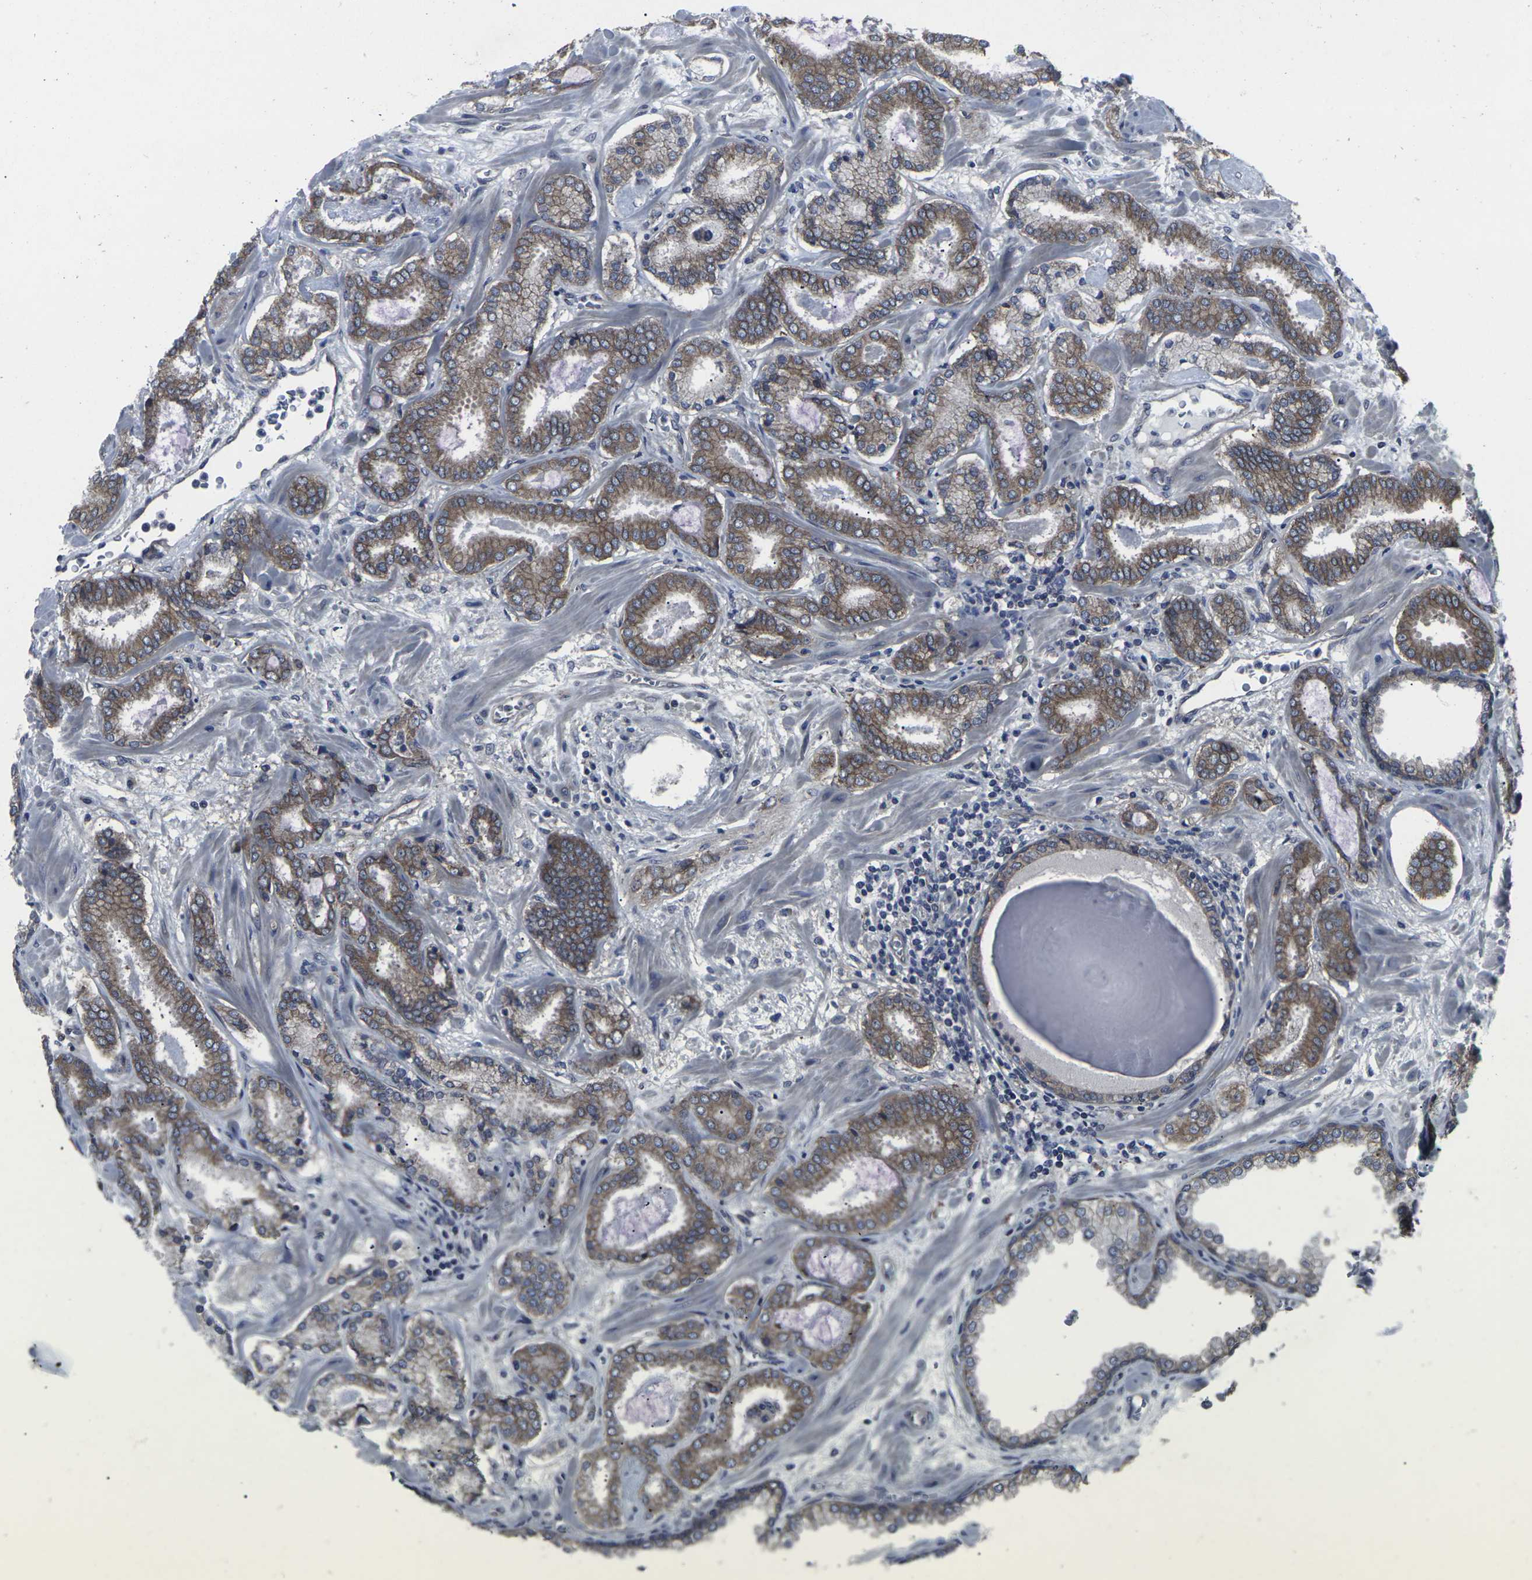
{"staining": {"intensity": "moderate", "quantity": ">75%", "location": "cytoplasmic/membranous"}, "tissue": "prostate cancer", "cell_type": "Tumor cells", "image_type": "cancer", "snomed": [{"axis": "morphology", "description": "Adenocarcinoma, Low grade"}, {"axis": "topography", "description": "Prostate"}], "caption": "Brown immunohistochemical staining in prostate cancer exhibits moderate cytoplasmic/membranous staining in approximately >75% of tumor cells.", "gene": "MAPKAPK2", "patient": {"sex": "male", "age": 53}}